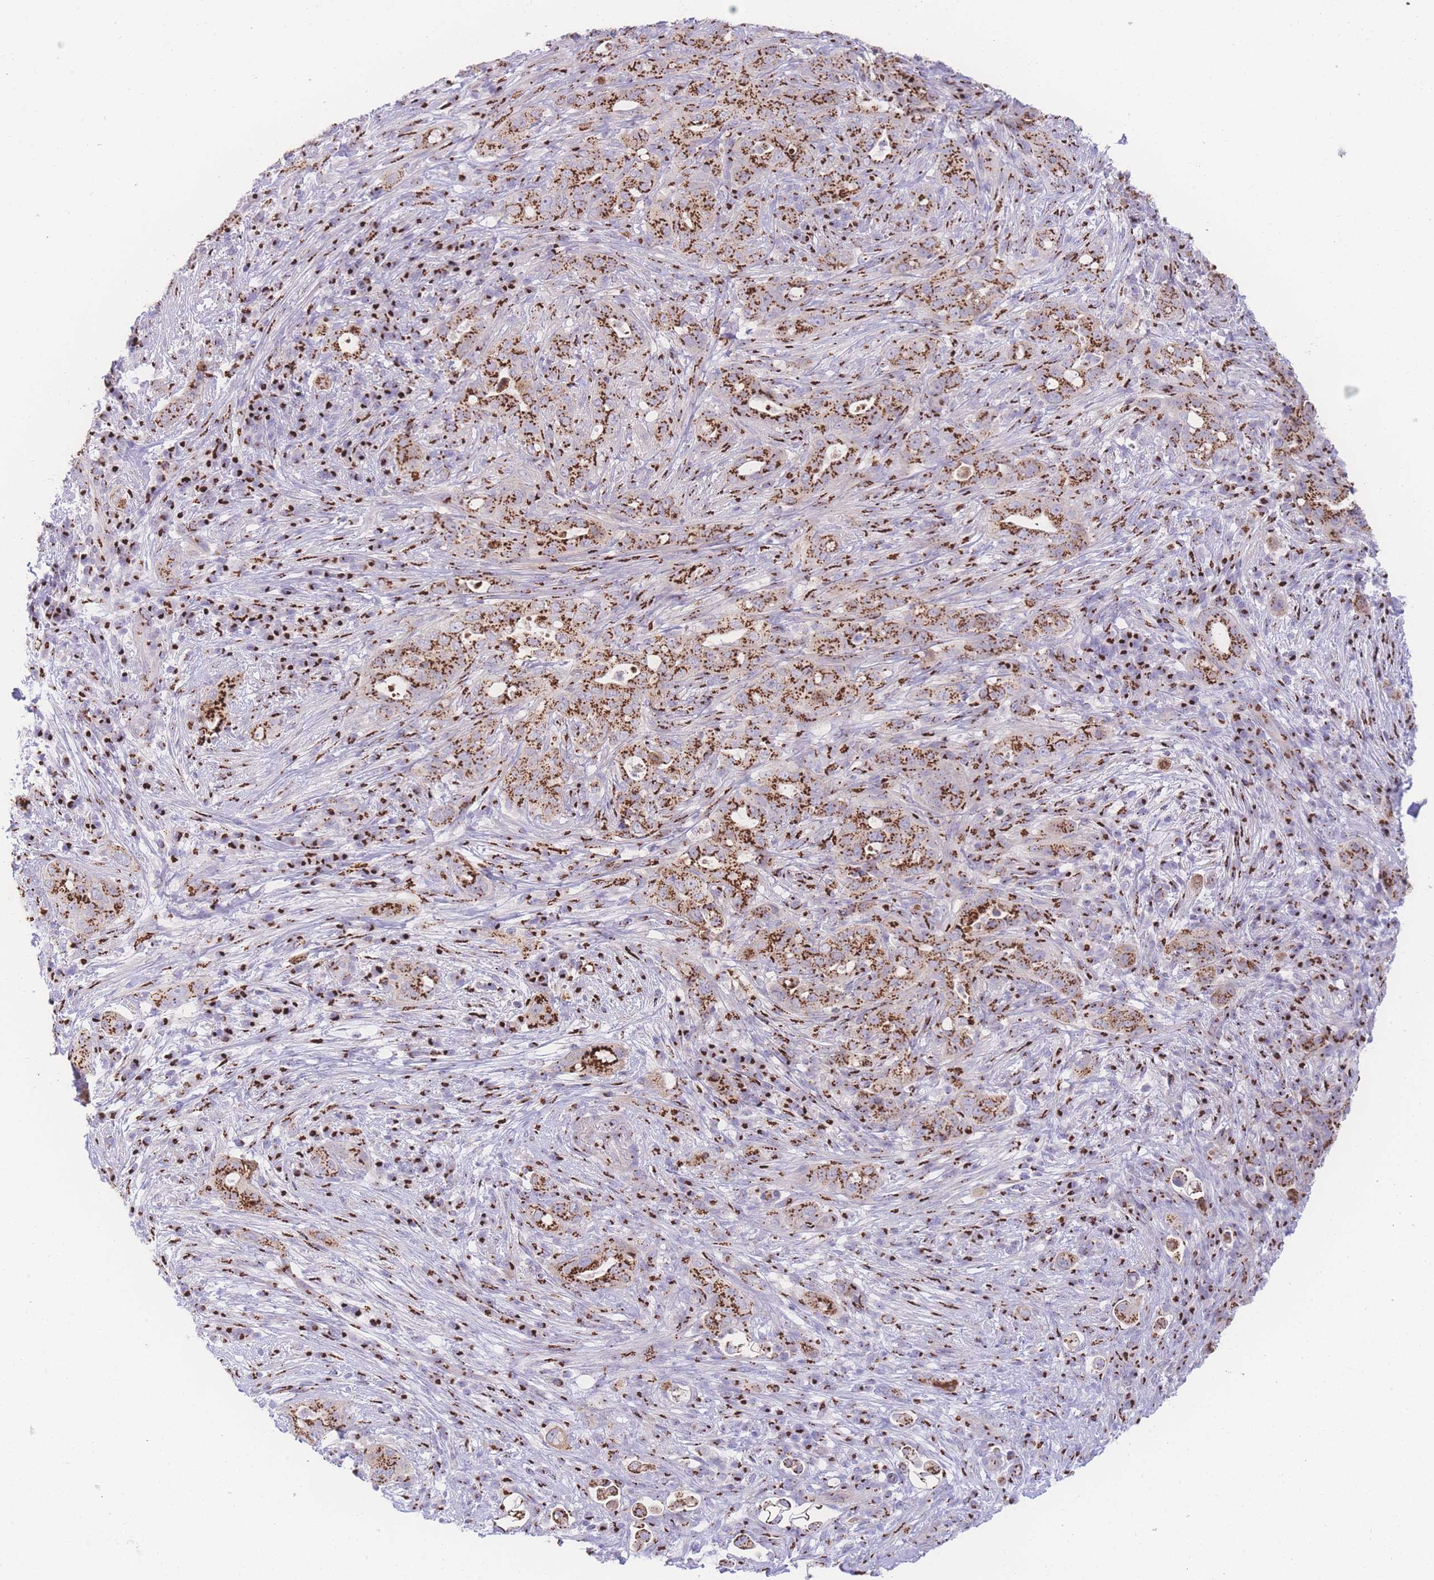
{"staining": {"intensity": "strong", "quantity": ">75%", "location": "cytoplasmic/membranous"}, "tissue": "pancreatic cancer", "cell_type": "Tumor cells", "image_type": "cancer", "snomed": [{"axis": "morphology", "description": "Normal tissue, NOS"}, {"axis": "morphology", "description": "Adenocarcinoma, NOS"}, {"axis": "topography", "description": "Lymph node"}, {"axis": "topography", "description": "Pancreas"}], "caption": "Immunohistochemistry of human pancreatic adenocarcinoma displays high levels of strong cytoplasmic/membranous staining in about >75% of tumor cells.", "gene": "GOLM2", "patient": {"sex": "female", "age": 67}}